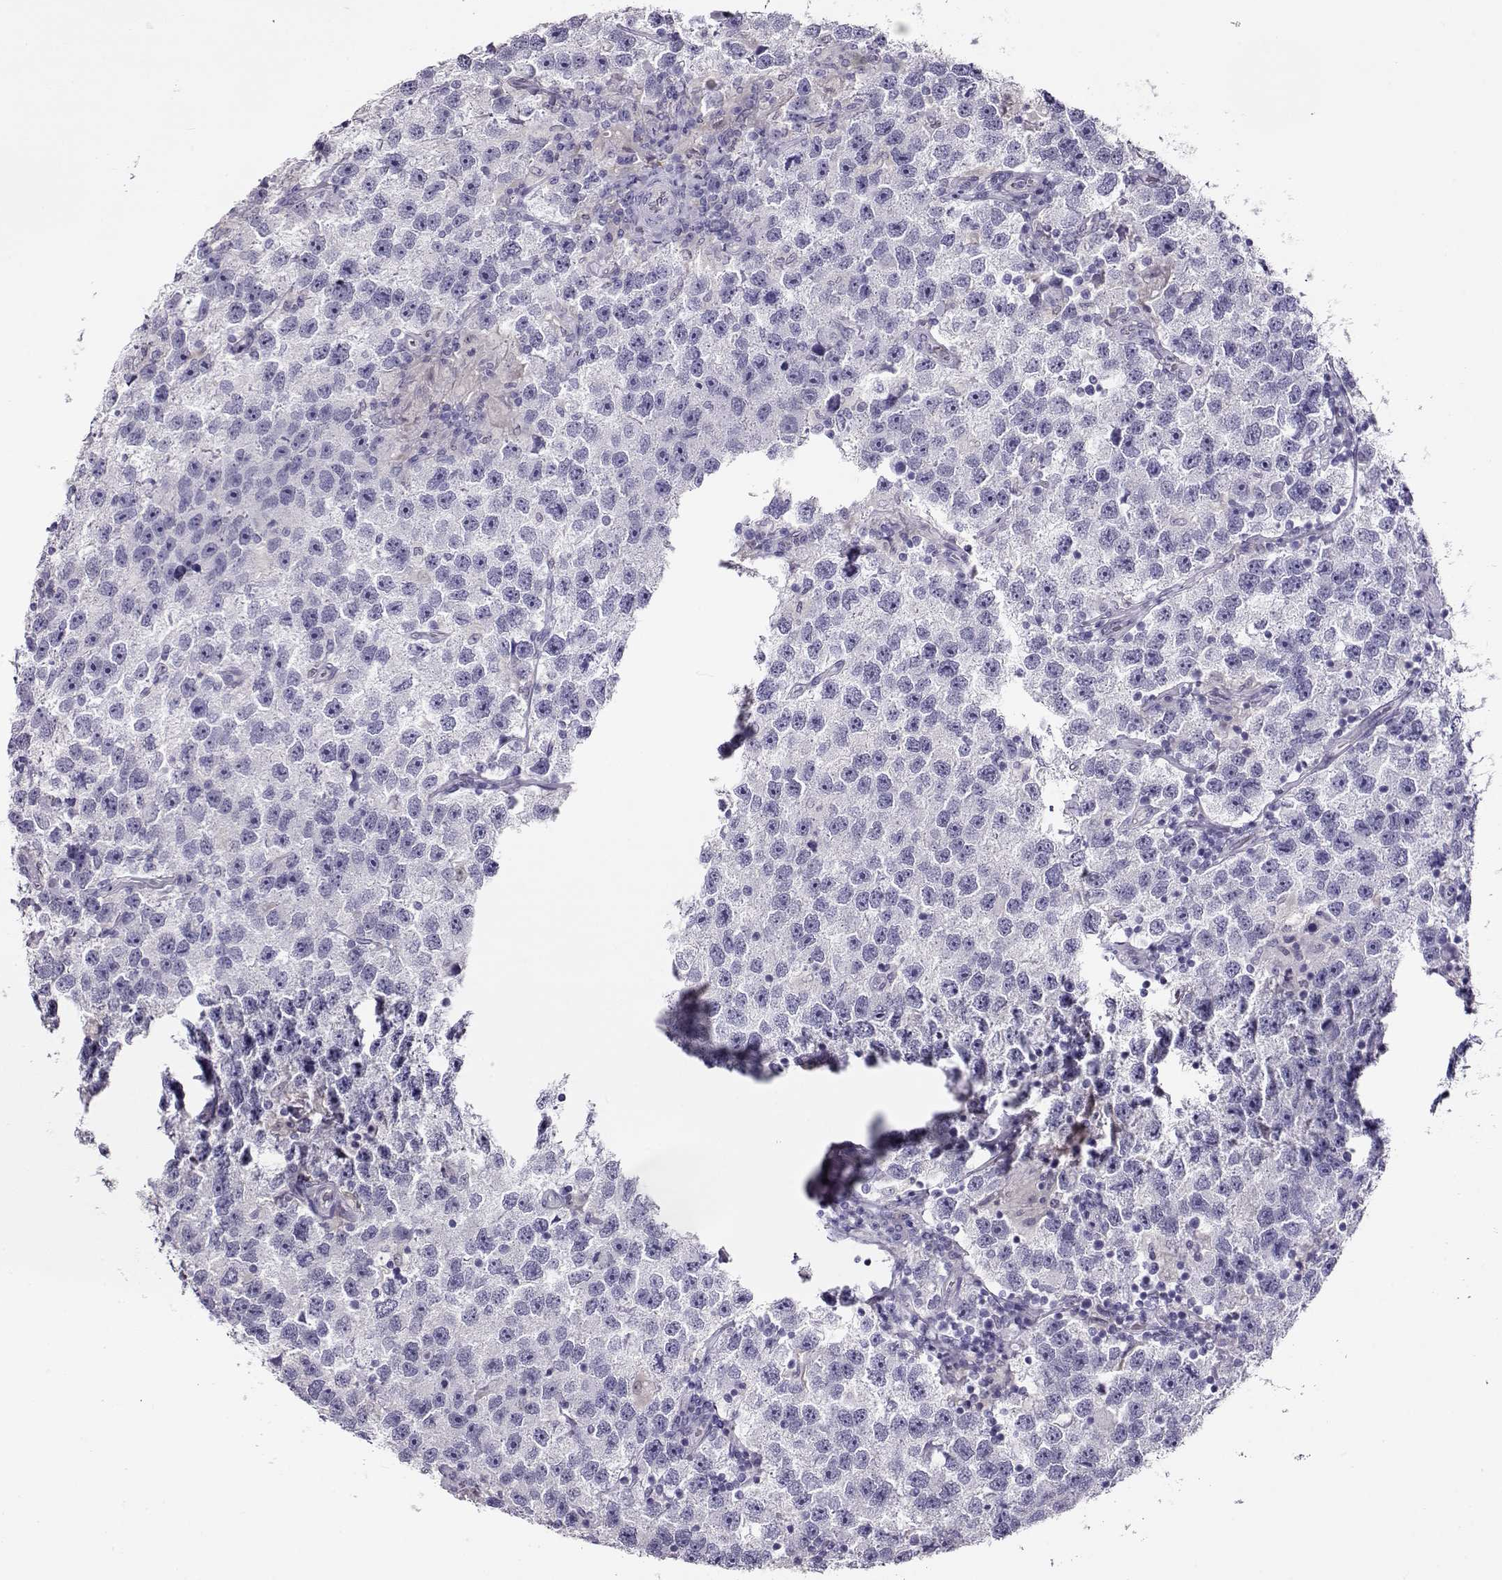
{"staining": {"intensity": "negative", "quantity": "none", "location": "none"}, "tissue": "testis cancer", "cell_type": "Tumor cells", "image_type": "cancer", "snomed": [{"axis": "morphology", "description": "Seminoma, NOS"}, {"axis": "topography", "description": "Testis"}], "caption": "Tumor cells show no significant positivity in seminoma (testis). (DAB immunohistochemistry with hematoxylin counter stain).", "gene": "CCR8", "patient": {"sex": "male", "age": 26}}